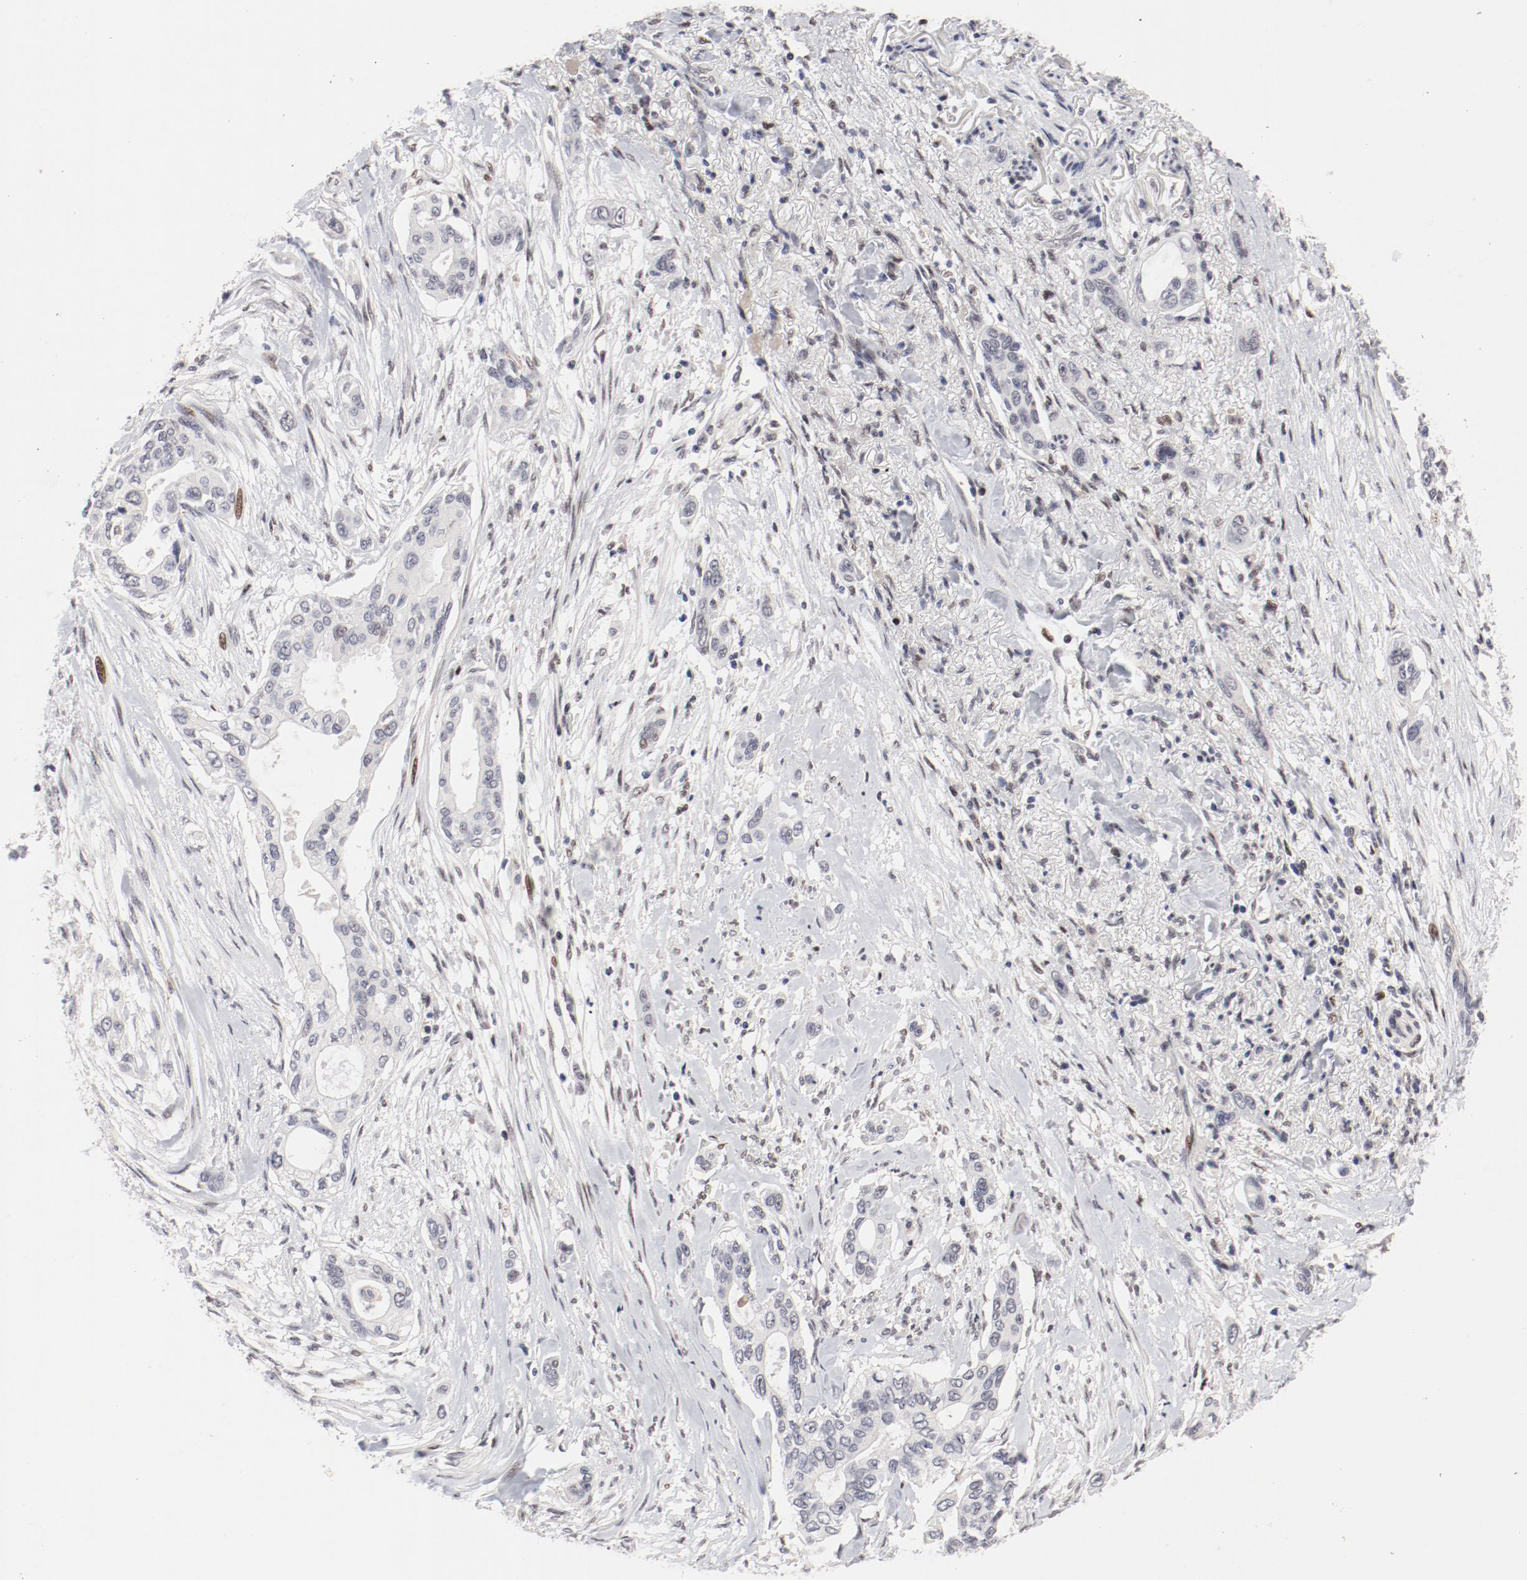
{"staining": {"intensity": "negative", "quantity": "none", "location": "none"}, "tissue": "pancreatic cancer", "cell_type": "Tumor cells", "image_type": "cancer", "snomed": [{"axis": "morphology", "description": "Adenocarcinoma, NOS"}, {"axis": "topography", "description": "Pancreas"}], "caption": "Histopathology image shows no protein positivity in tumor cells of pancreatic cancer tissue.", "gene": "FSCB", "patient": {"sex": "female", "age": 60}}